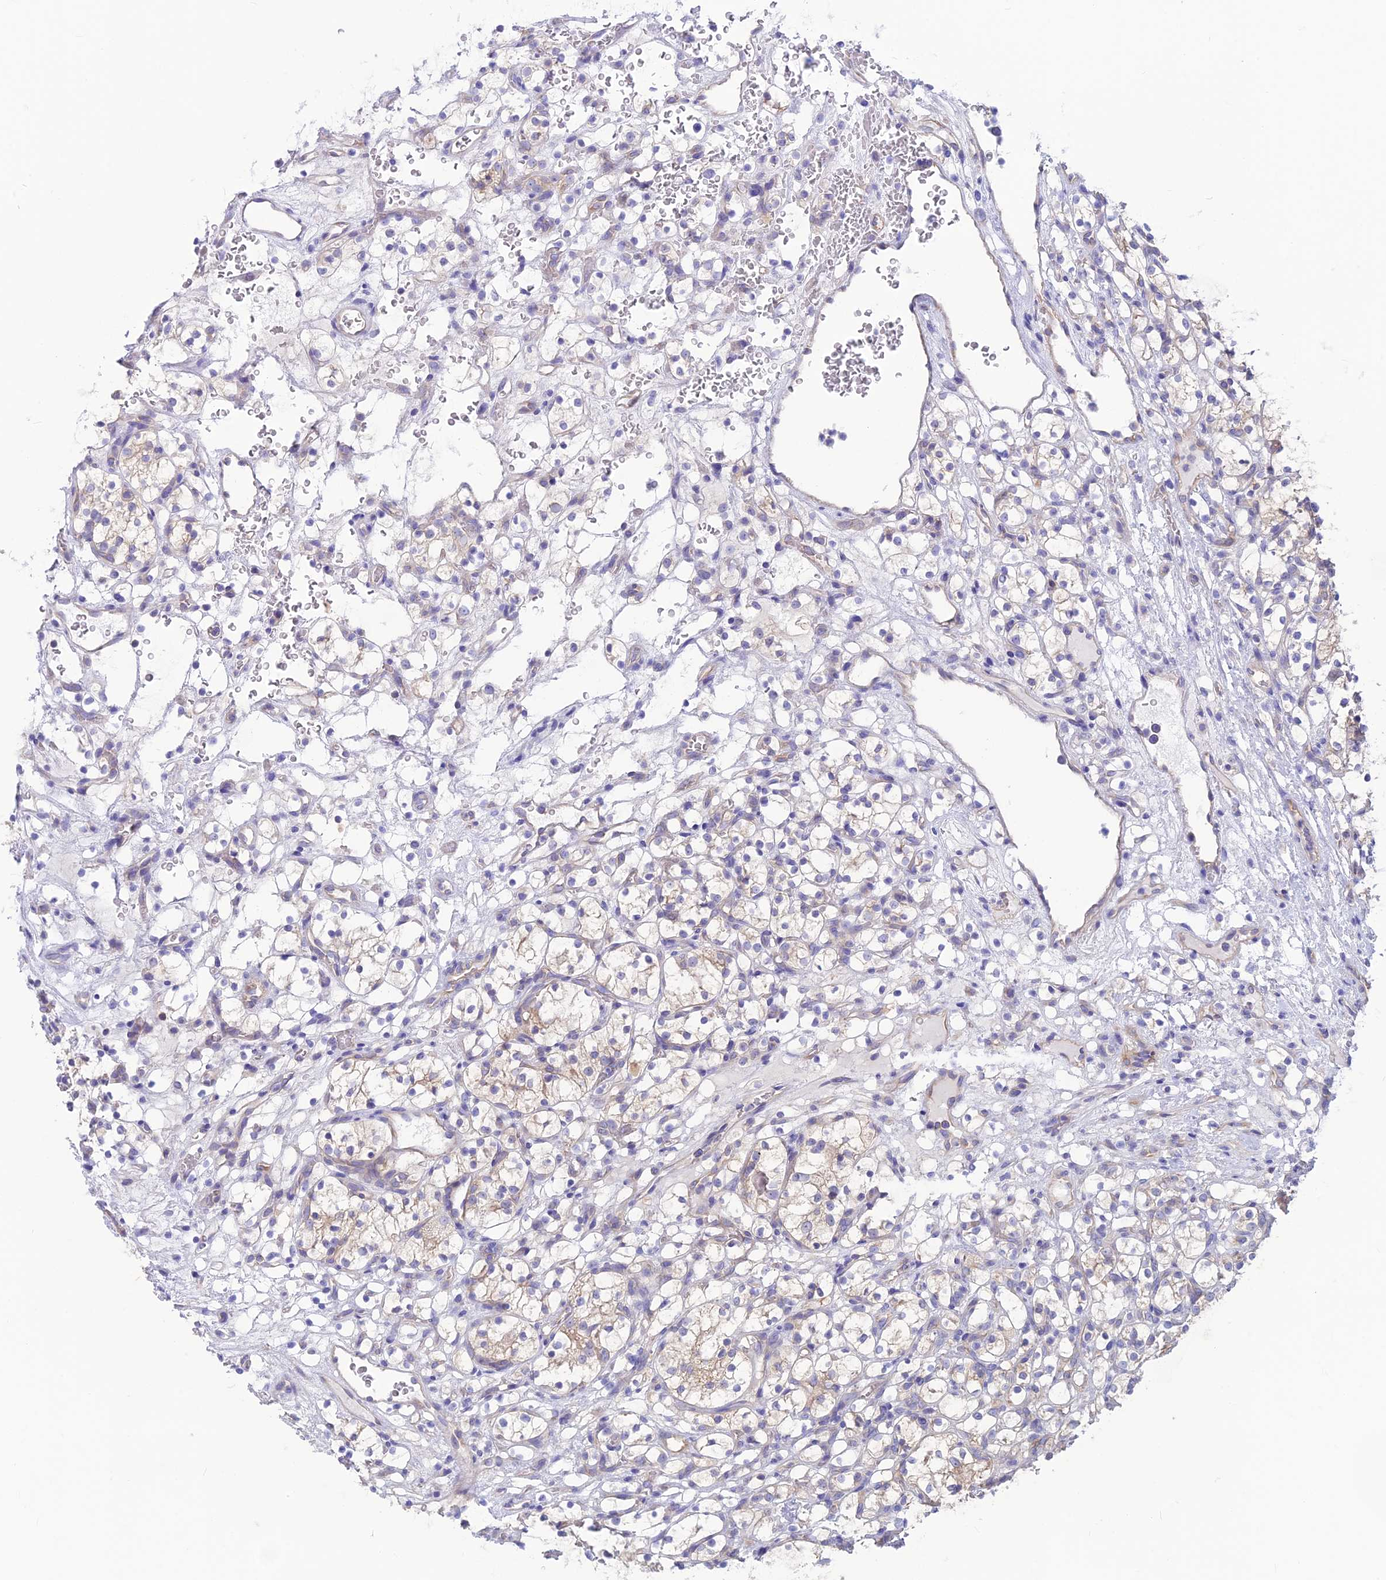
{"staining": {"intensity": "negative", "quantity": "none", "location": "none"}, "tissue": "renal cancer", "cell_type": "Tumor cells", "image_type": "cancer", "snomed": [{"axis": "morphology", "description": "Adenocarcinoma, NOS"}, {"axis": "topography", "description": "Kidney"}], "caption": "High magnification brightfield microscopy of renal cancer (adenocarcinoma) stained with DAB (brown) and counterstained with hematoxylin (blue): tumor cells show no significant expression.", "gene": "LZTFL1", "patient": {"sex": "female", "age": 69}}